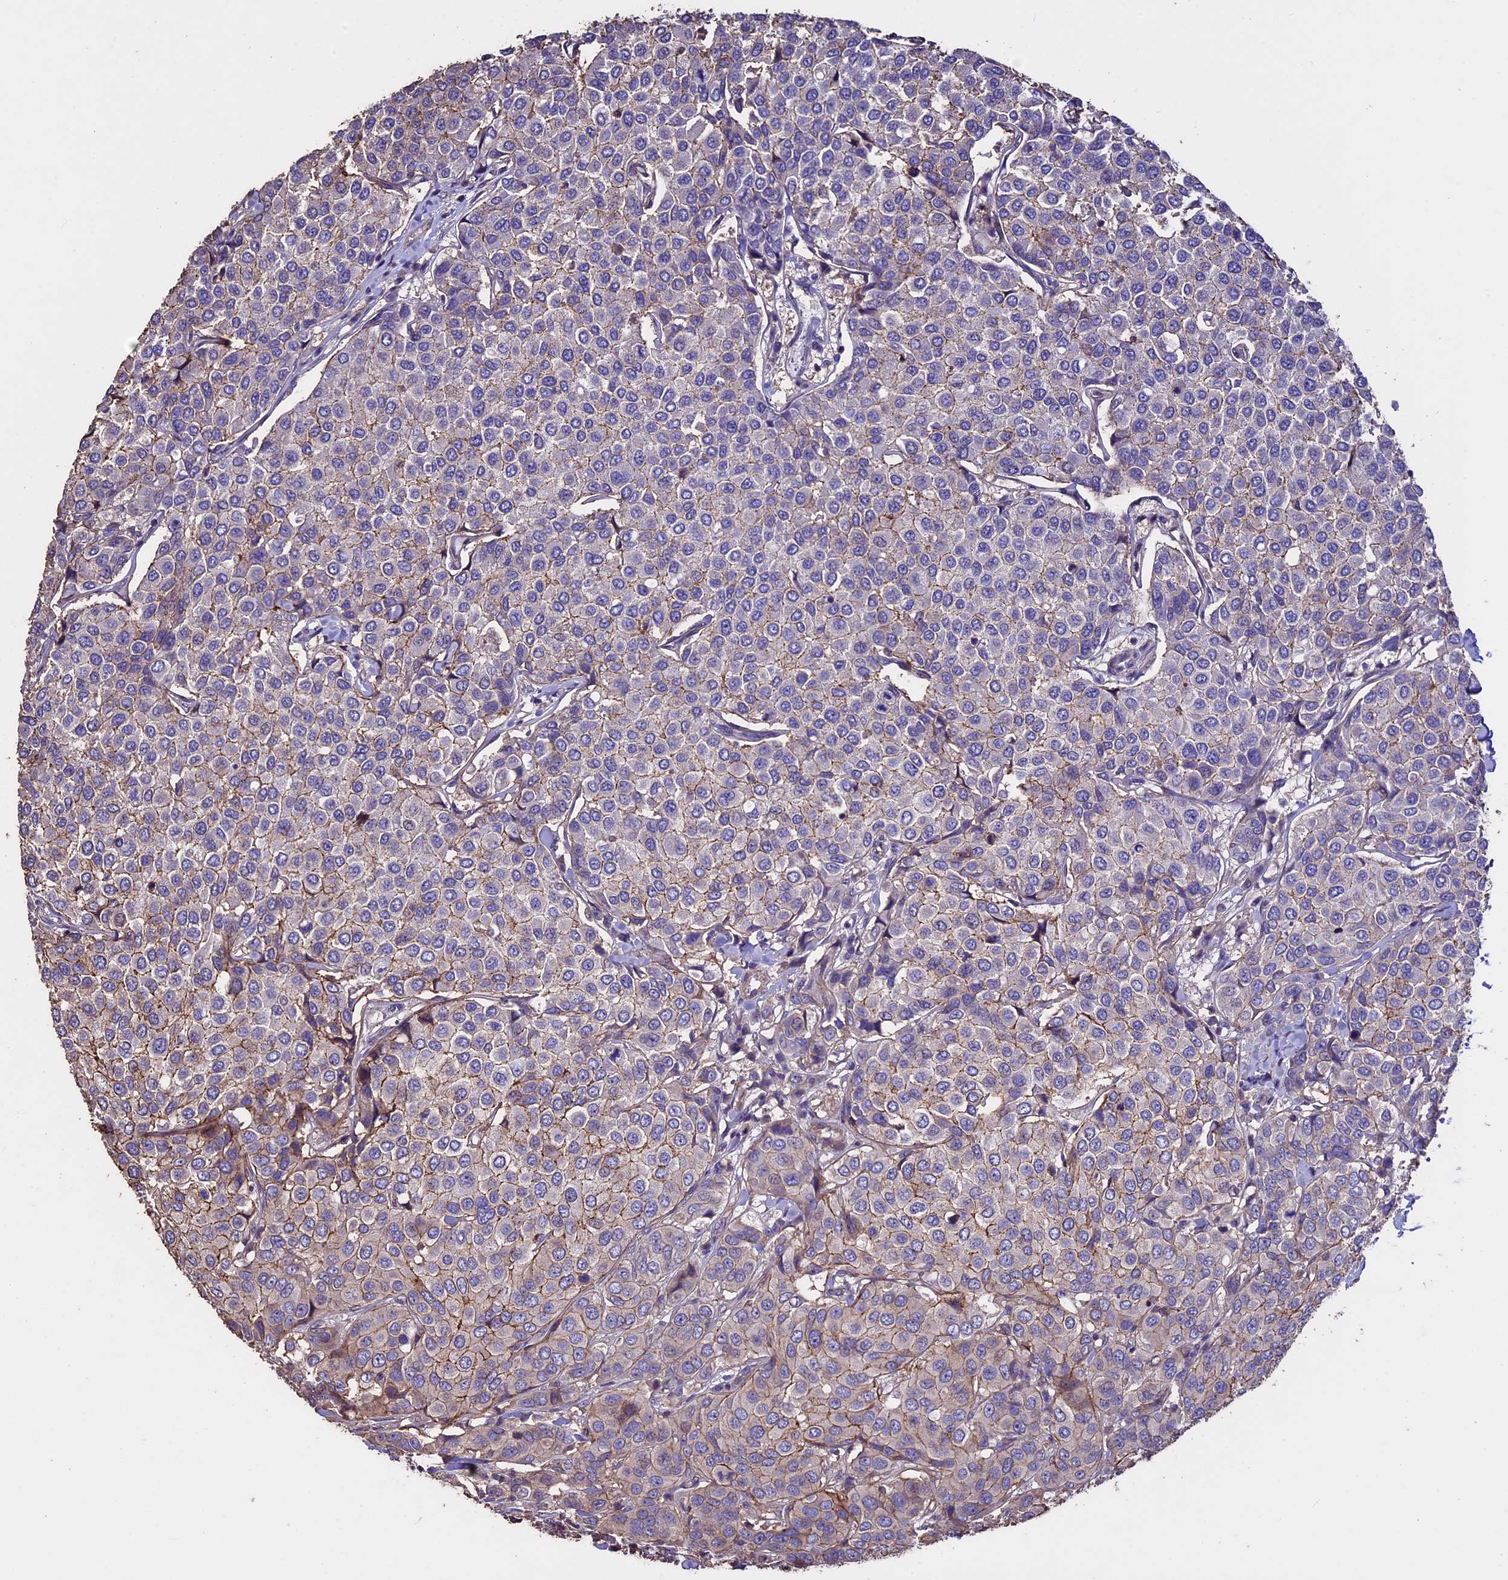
{"staining": {"intensity": "negative", "quantity": "none", "location": "none"}, "tissue": "breast cancer", "cell_type": "Tumor cells", "image_type": "cancer", "snomed": [{"axis": "morphology", "description": "Duct carcinoma"}, {"axis": "topography", "description": "Breast"}], "caption": "High power microscopy micrograph of an IHC histopathology image of intraductal carcinoma (breast), revealing no significant positivity in tumor cells. (Immunohistochemistry (ihc), brightfield microscopy, high magnification).", "gene": "USB1", "patient": {"sex": "female", "age": 55}}